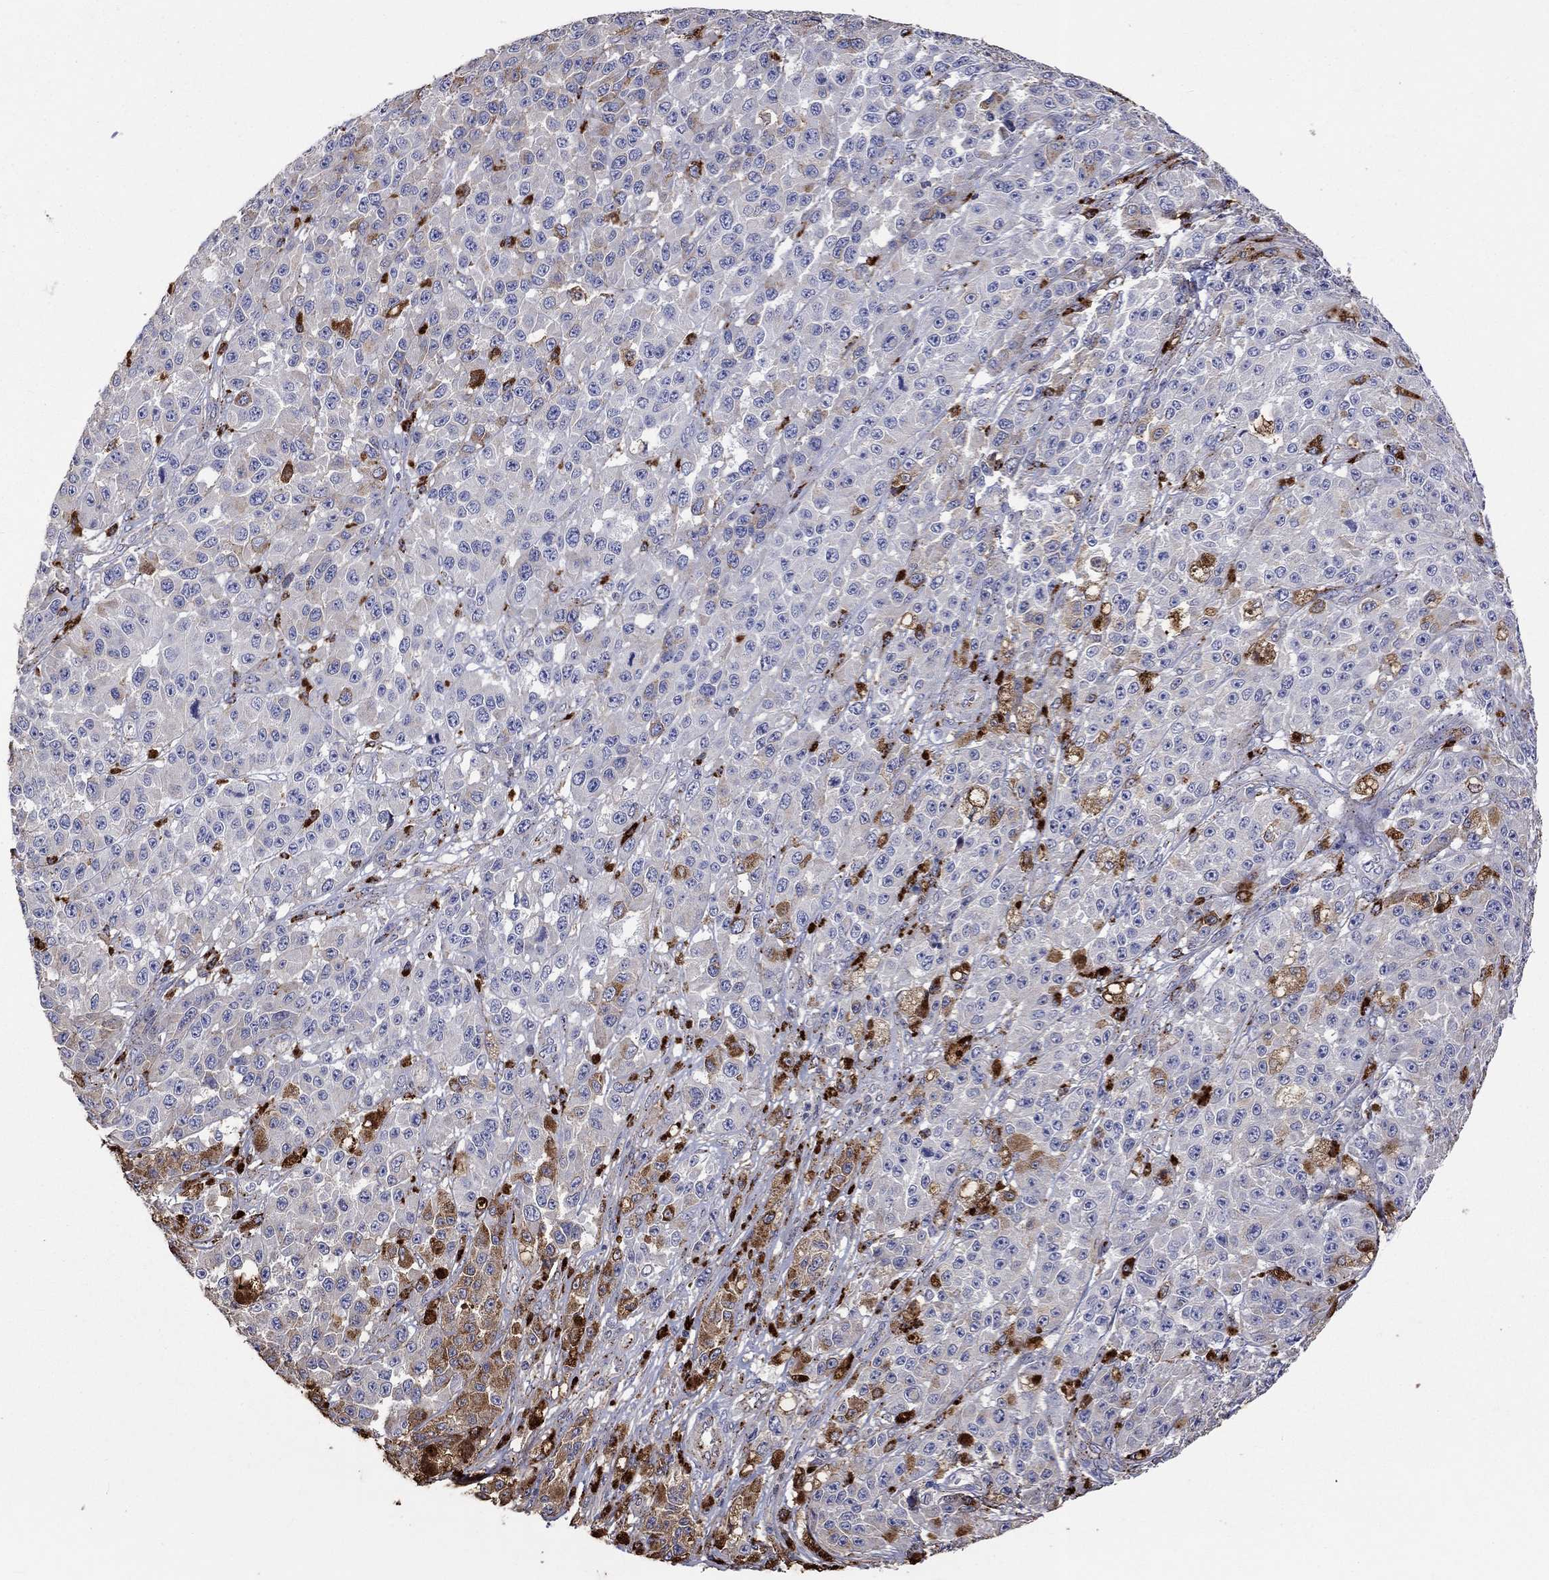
{"staining": {"intensity": "moderate", "quantity": "<25%", "location": "cytoplasmic/membranous"}, "tissue": "melanoma", "cell_type": "Tumor cells", "image_type": "cancer", "snomed": [{"axis": "morphology", "description": "Malignant melanoma, NOS"}, {"axis": "topography", "description": "Skin"}], "caption": "Immunohistochemistry image of human melanoma stained for a protein (brown), which shows low levels of moderate cytoplasmic/membranous positivity in approximately <25% of tumor cells.", "gene": "CTSB", "patient": {"sex": "female", "age": 58}}